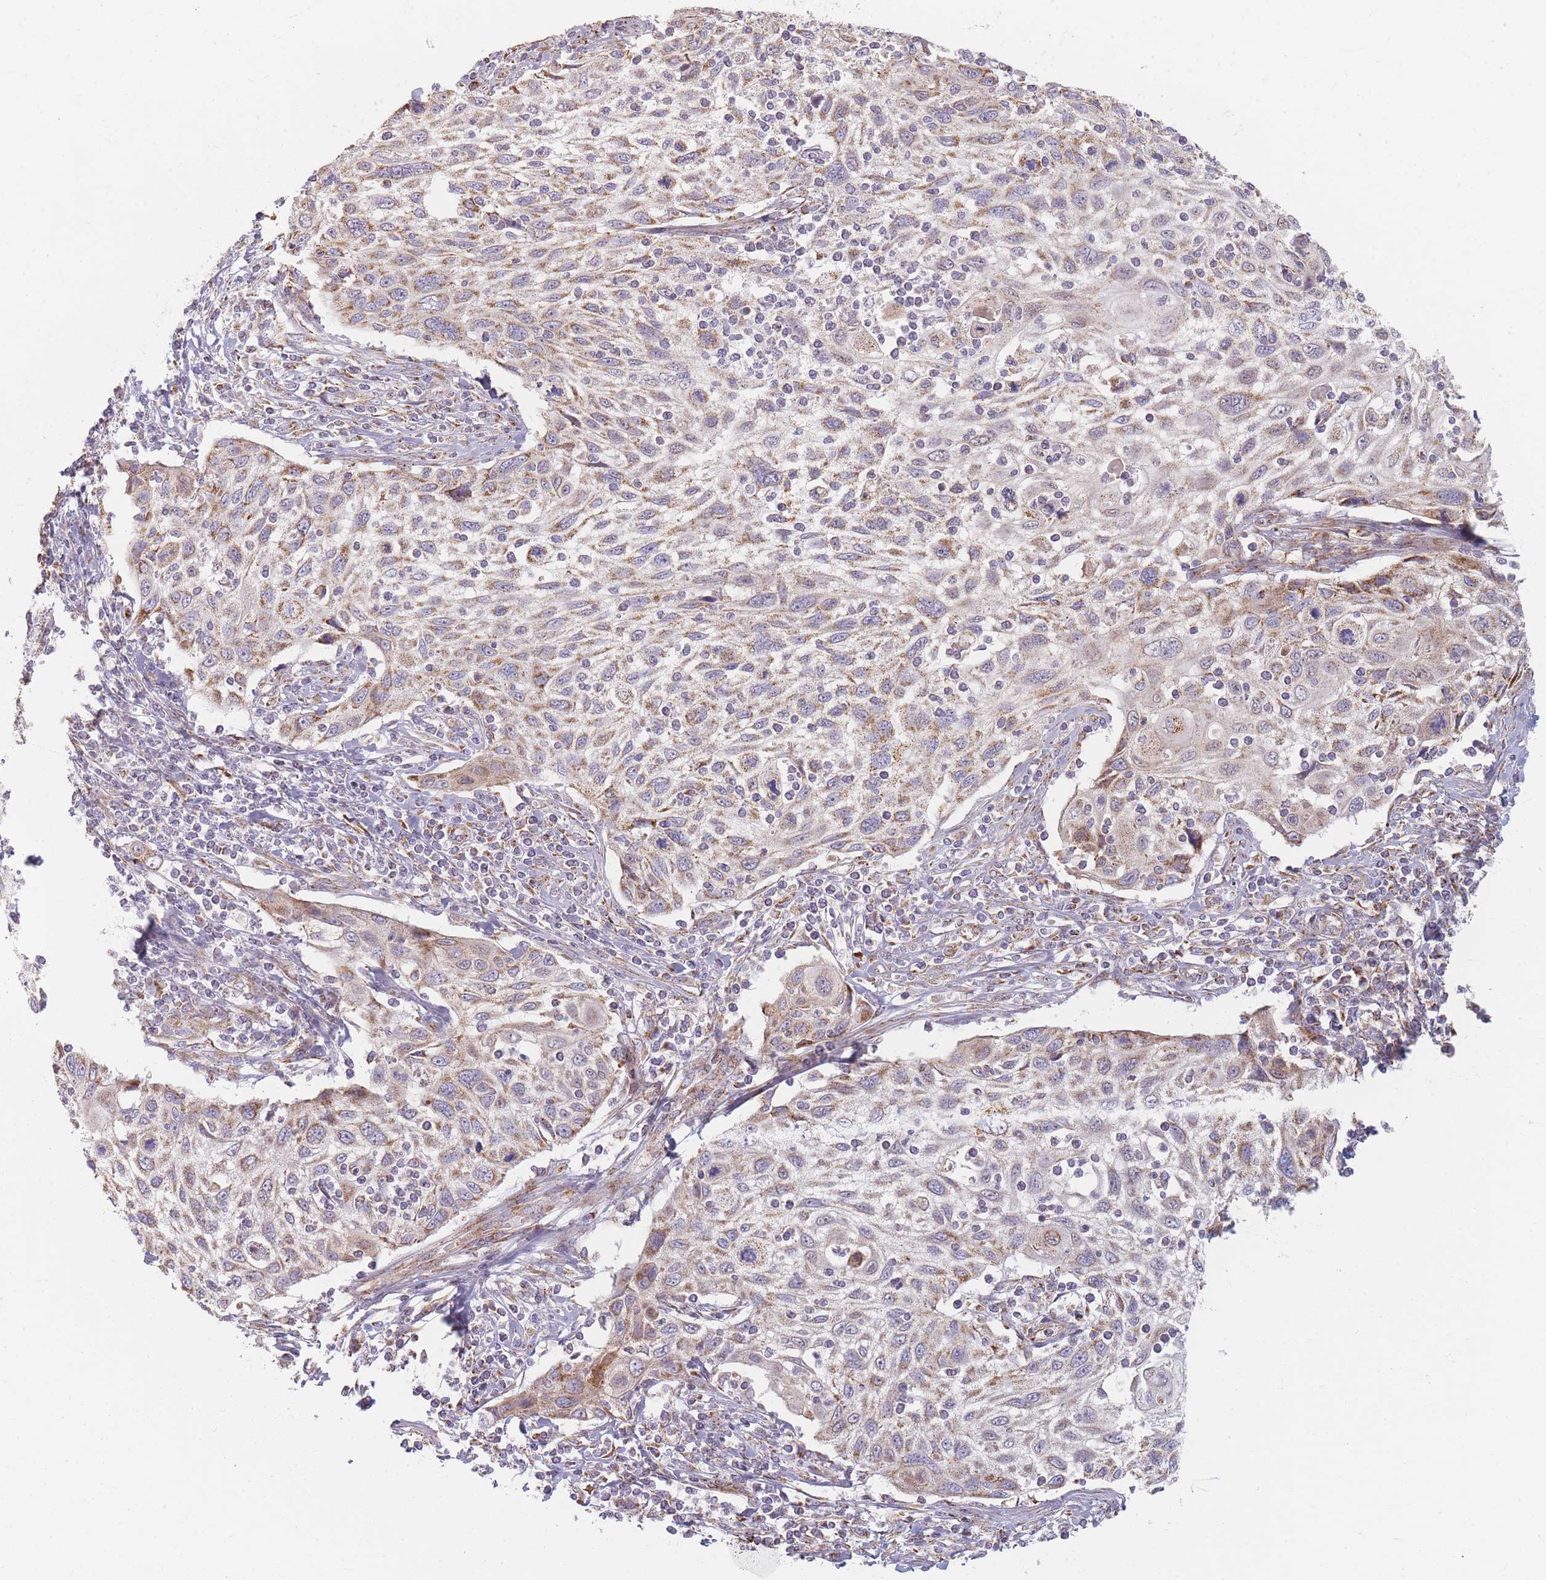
{"staining": {"intensity": "moderate", "quantity": "25%-75%", "location": "cytoplasmic/membranous"}, "tissue": "cervical cancer", "cell_type": "Tumor cells", "image_type": "cancer", "snomed": [{"axis": "morphology", "description": "Squamous cell carcinoma, NOS"}, {"axis": "topography", "description": "Cervix"}], "caption": "The histopathology image exhibits immunohistochemical staining of cervical cancer (squamous cell carcinoma). There is moderate cytoplasmic/membranous positivity is seen in about 25%-75% of tumor cells. (Brightfield microscopy of DAB IHC at high magnification).", "gene": "ESRP2", "patient": {"sex": "female", "age": 70}}